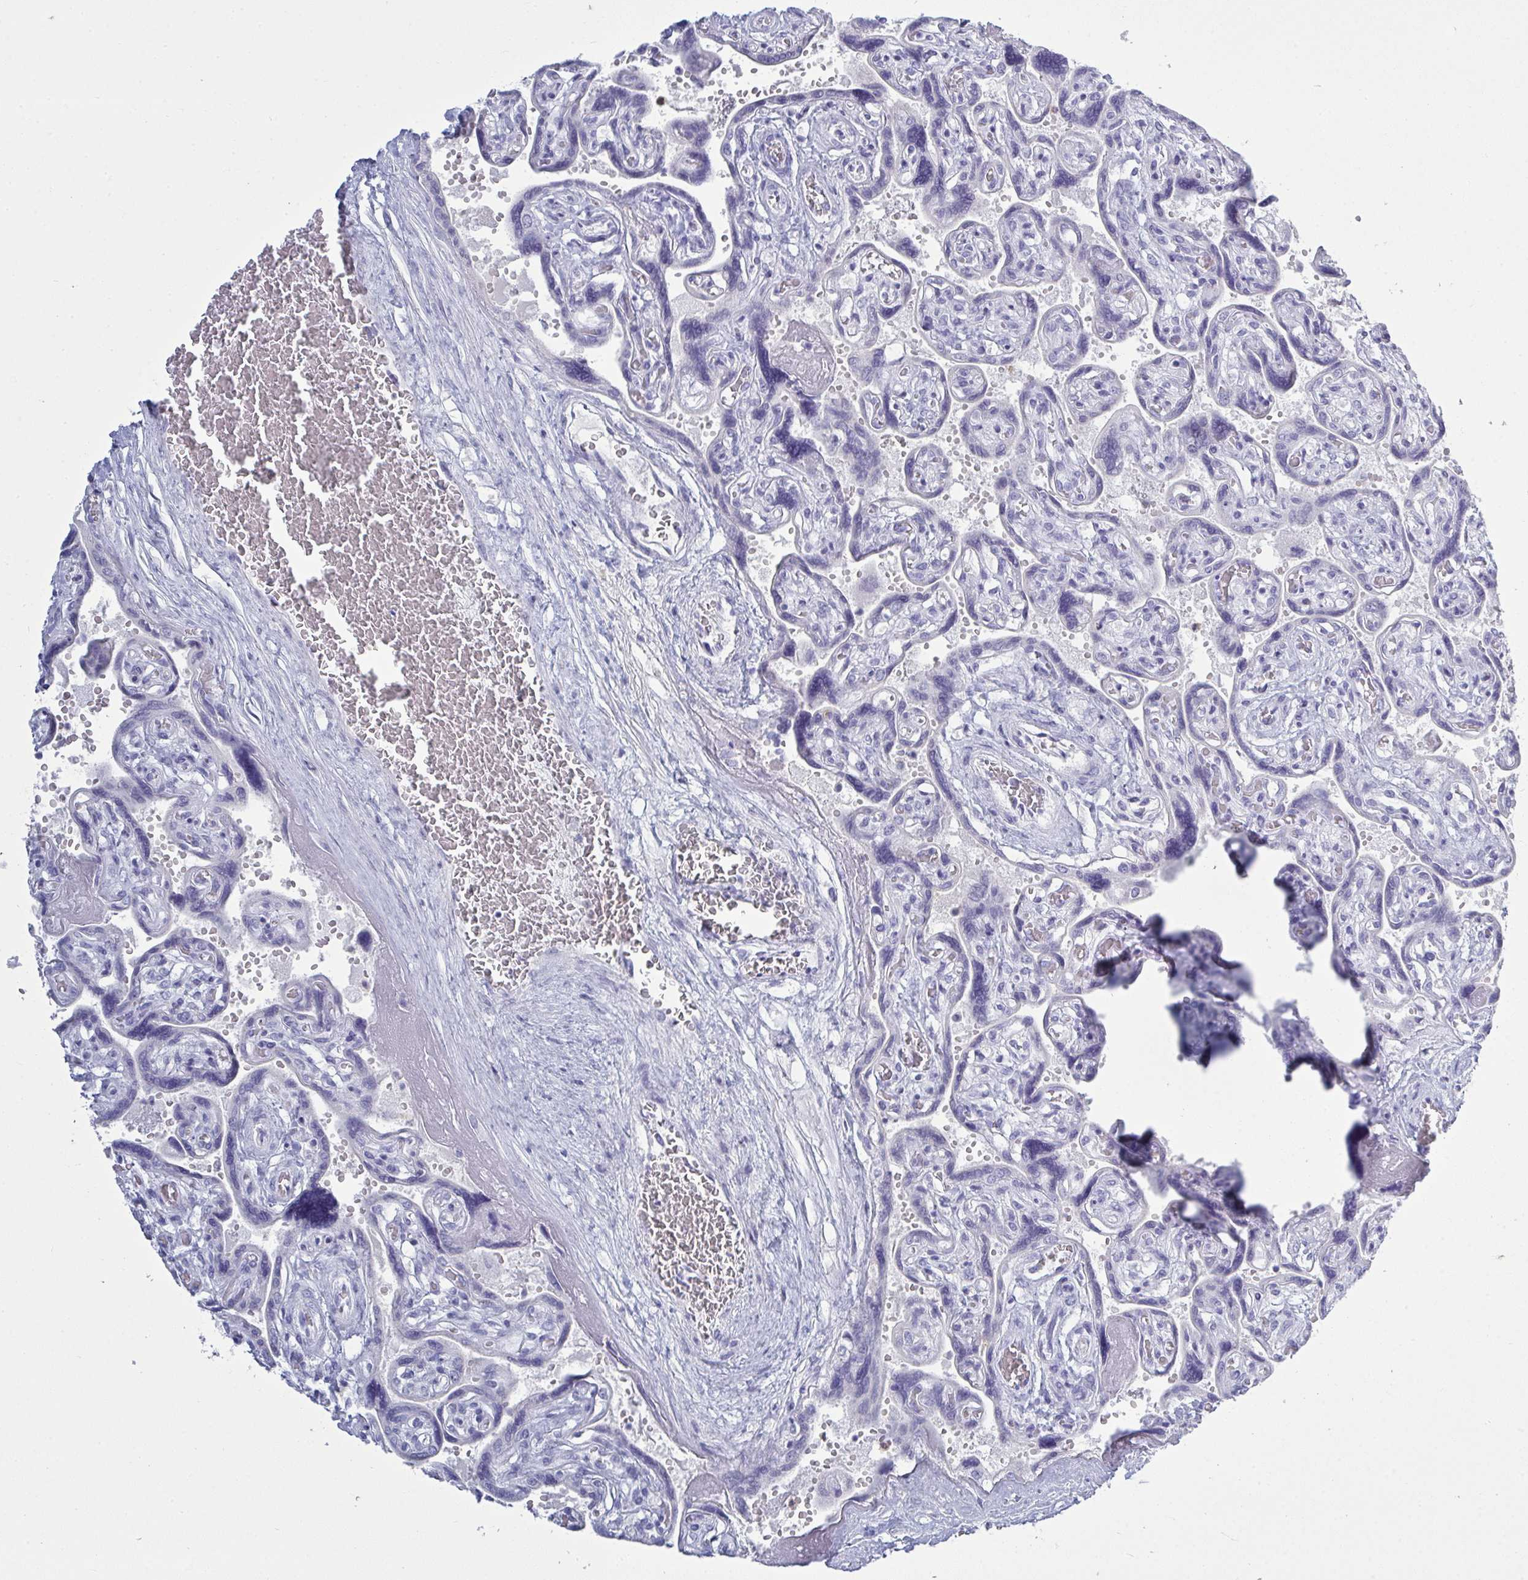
{"staining": {"intensity": "negative", "quantity": "none", "location": "none"}, "tissue": "placenta", "cell_type": "Decidual cells", "image_type": "normal", "snomed": [{"axis": "morphology", "description": "Normal tissue, NOS"}, {"axis": "topography", "description": "Placenta"}], "caption": "A high-resolution micrograph shows immunohistochemistry (IHC) staining of benign placenta, which reveals no significant staining in decidual cells.", "gene": "SERPINB10", "patient": {"sex": "female", "age": 32}}